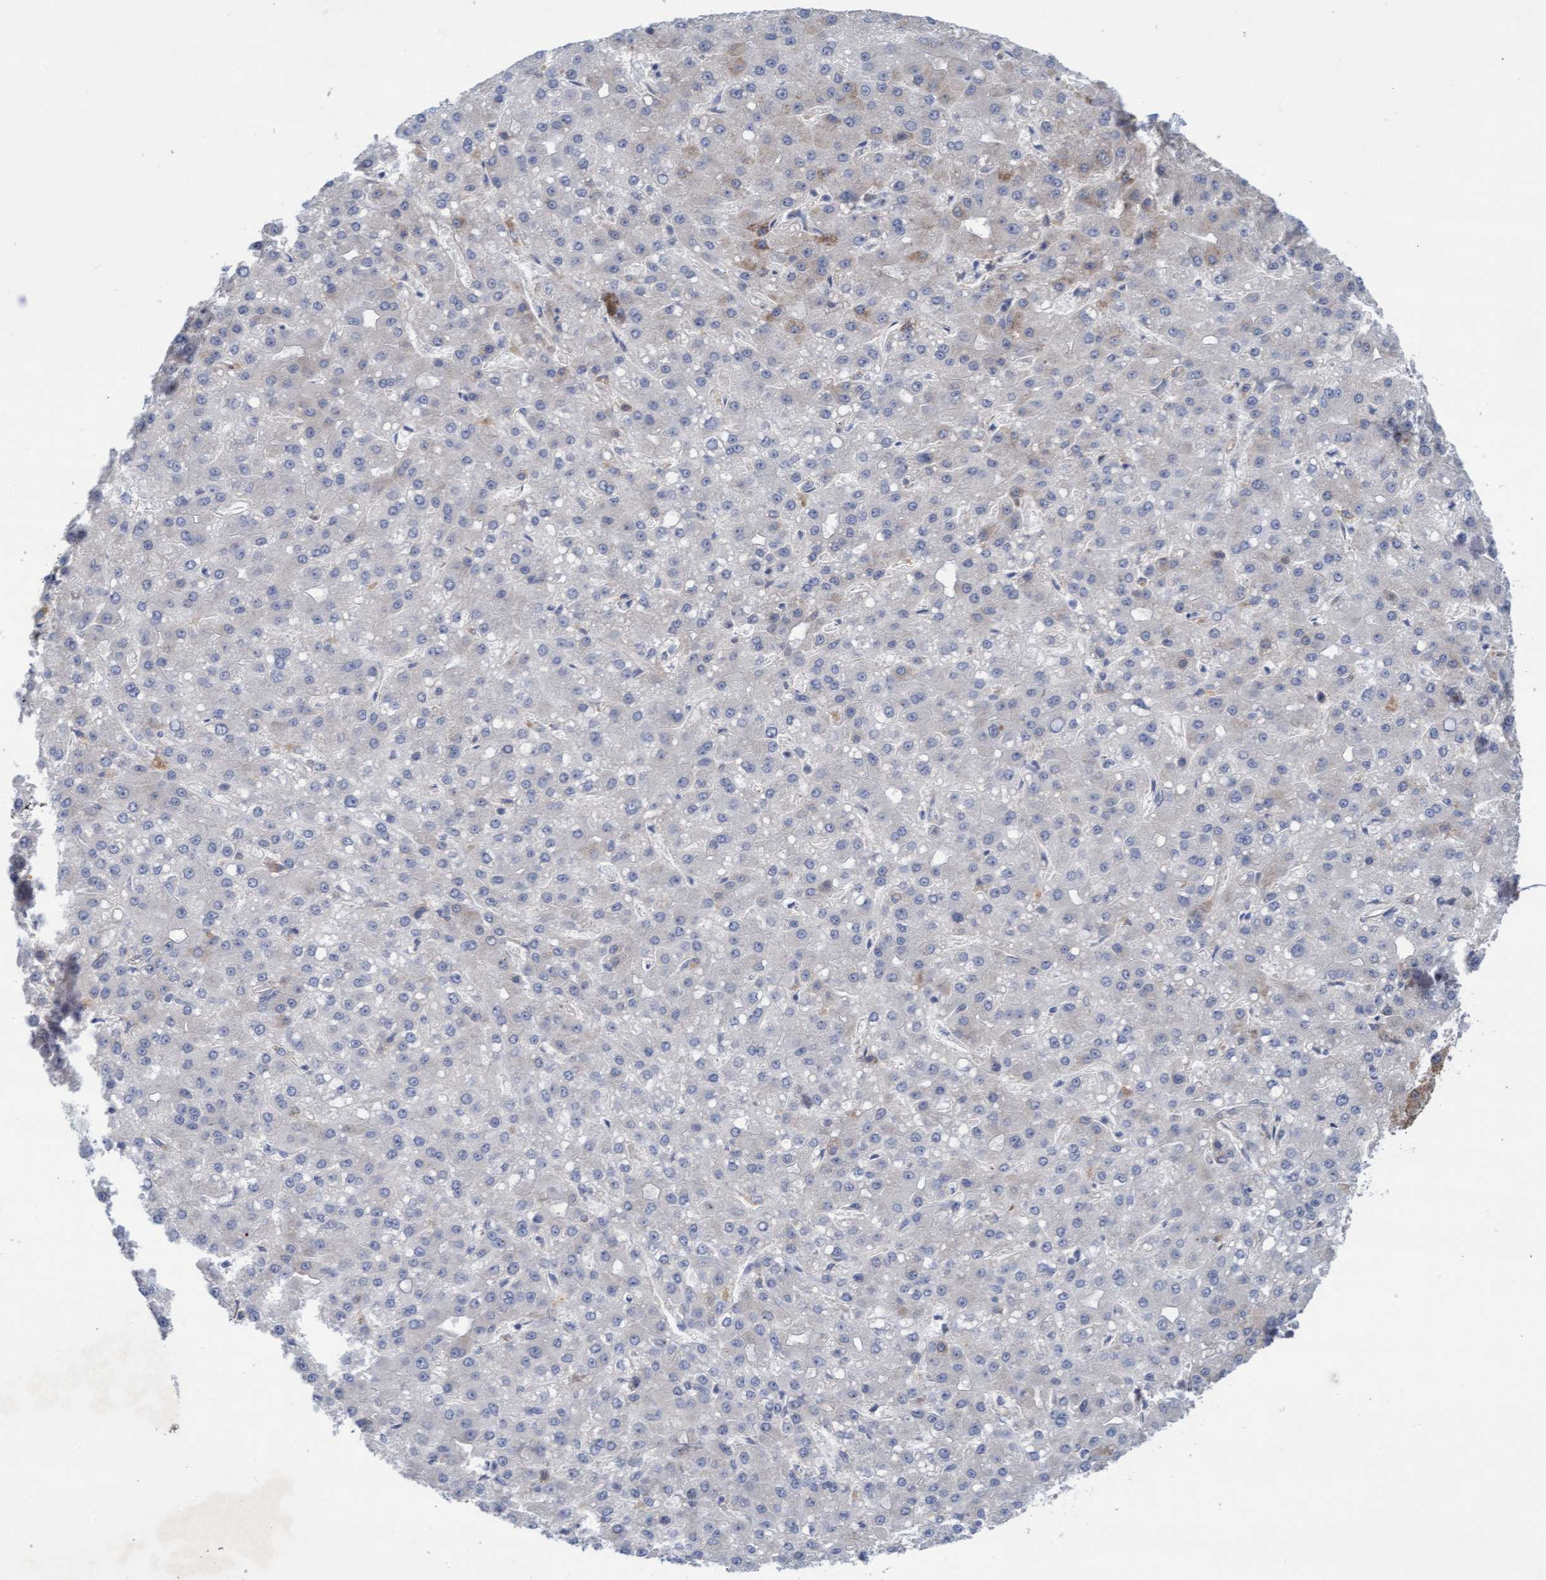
{"staining": {"intensity": "moderate", "quantity": "25%-75%", "location": "cytoplasmic/membranous"}, "tissue": "liver cancer", "cell_type": "Tumor cells", "image_type": "cancer", "snomed": [{"axis": "morphology", "description": "Carcinoma, Hepatocellular, NOS"}, {"axis": "topography", "description": "Liver"}], "caption": "Tumor cells exhibit medium levels of moderate cytoplasmic/membranous staining in approximately 25%-75% of cells in liver cancer (hepatocellular carcinoma).", "gene": "PLCD1", "patient": {"sex": "male", "age": 67}}